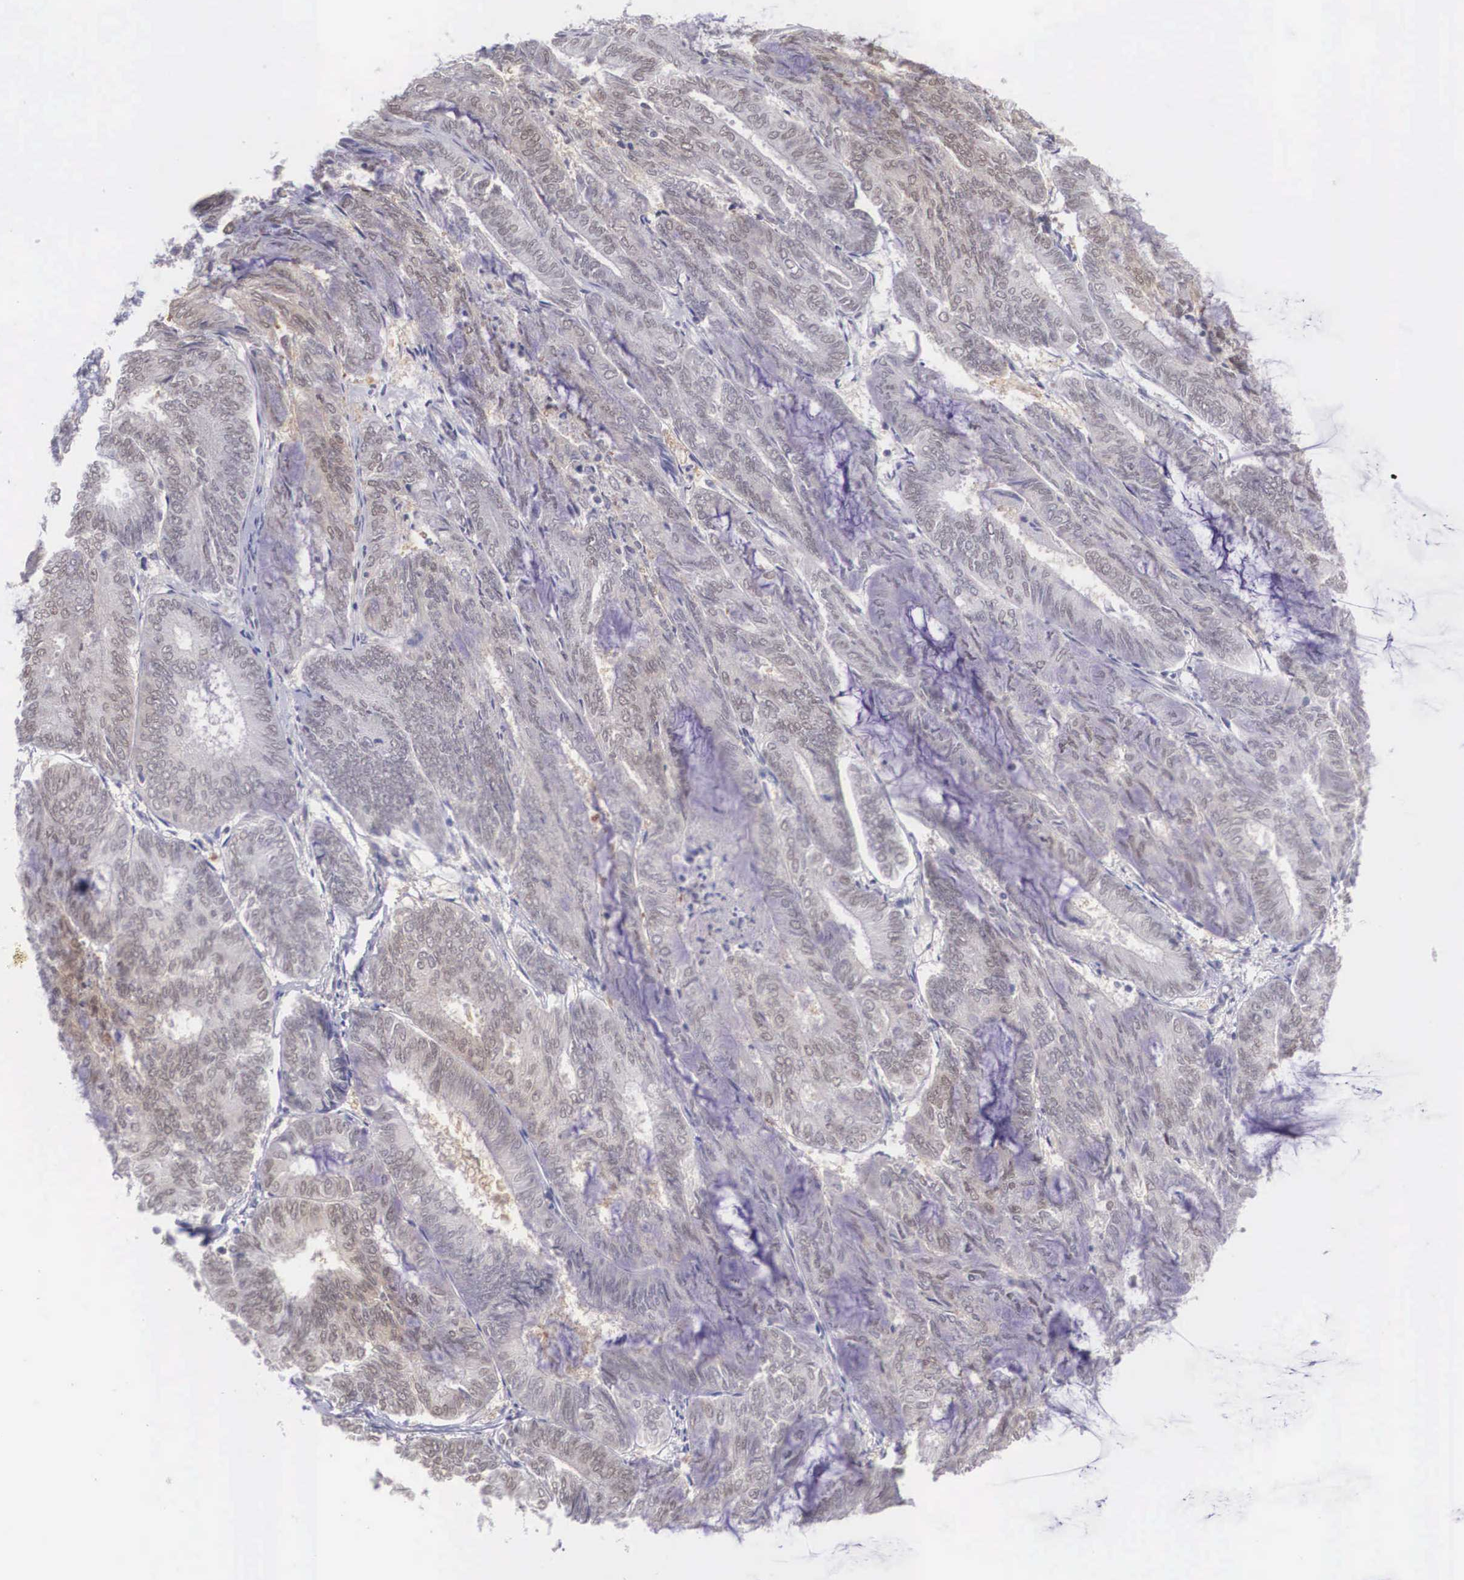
{"staining": {"intensity": "weak", "quantity": "25%-75%", "location": "cytoplasmic/membranous,nuclear"}, "tissue": "endometrial cancer", "cell_type": "Tumor cells", "image_type": "cancer", "snomed": [{"axis": "morphology", "description": "Adenocarcinoma, NOS"}, {"axis": "topography", "description": "Endometrium"}], "caption": "DAB (3,3'-diaminobenzidine) immunohistochemical staining of human endometrial adenocarcinoma shows weak cytoplasmic/membranous and nuclear protein expression in approximately 25%-75% of tumor cells. (DAB (3,3'-diaminobenzidine) IHC, brown staining for protein, blue staining for nuclei).", "gene": "NINL", "patient": {"sex": "female", "age": 59}}